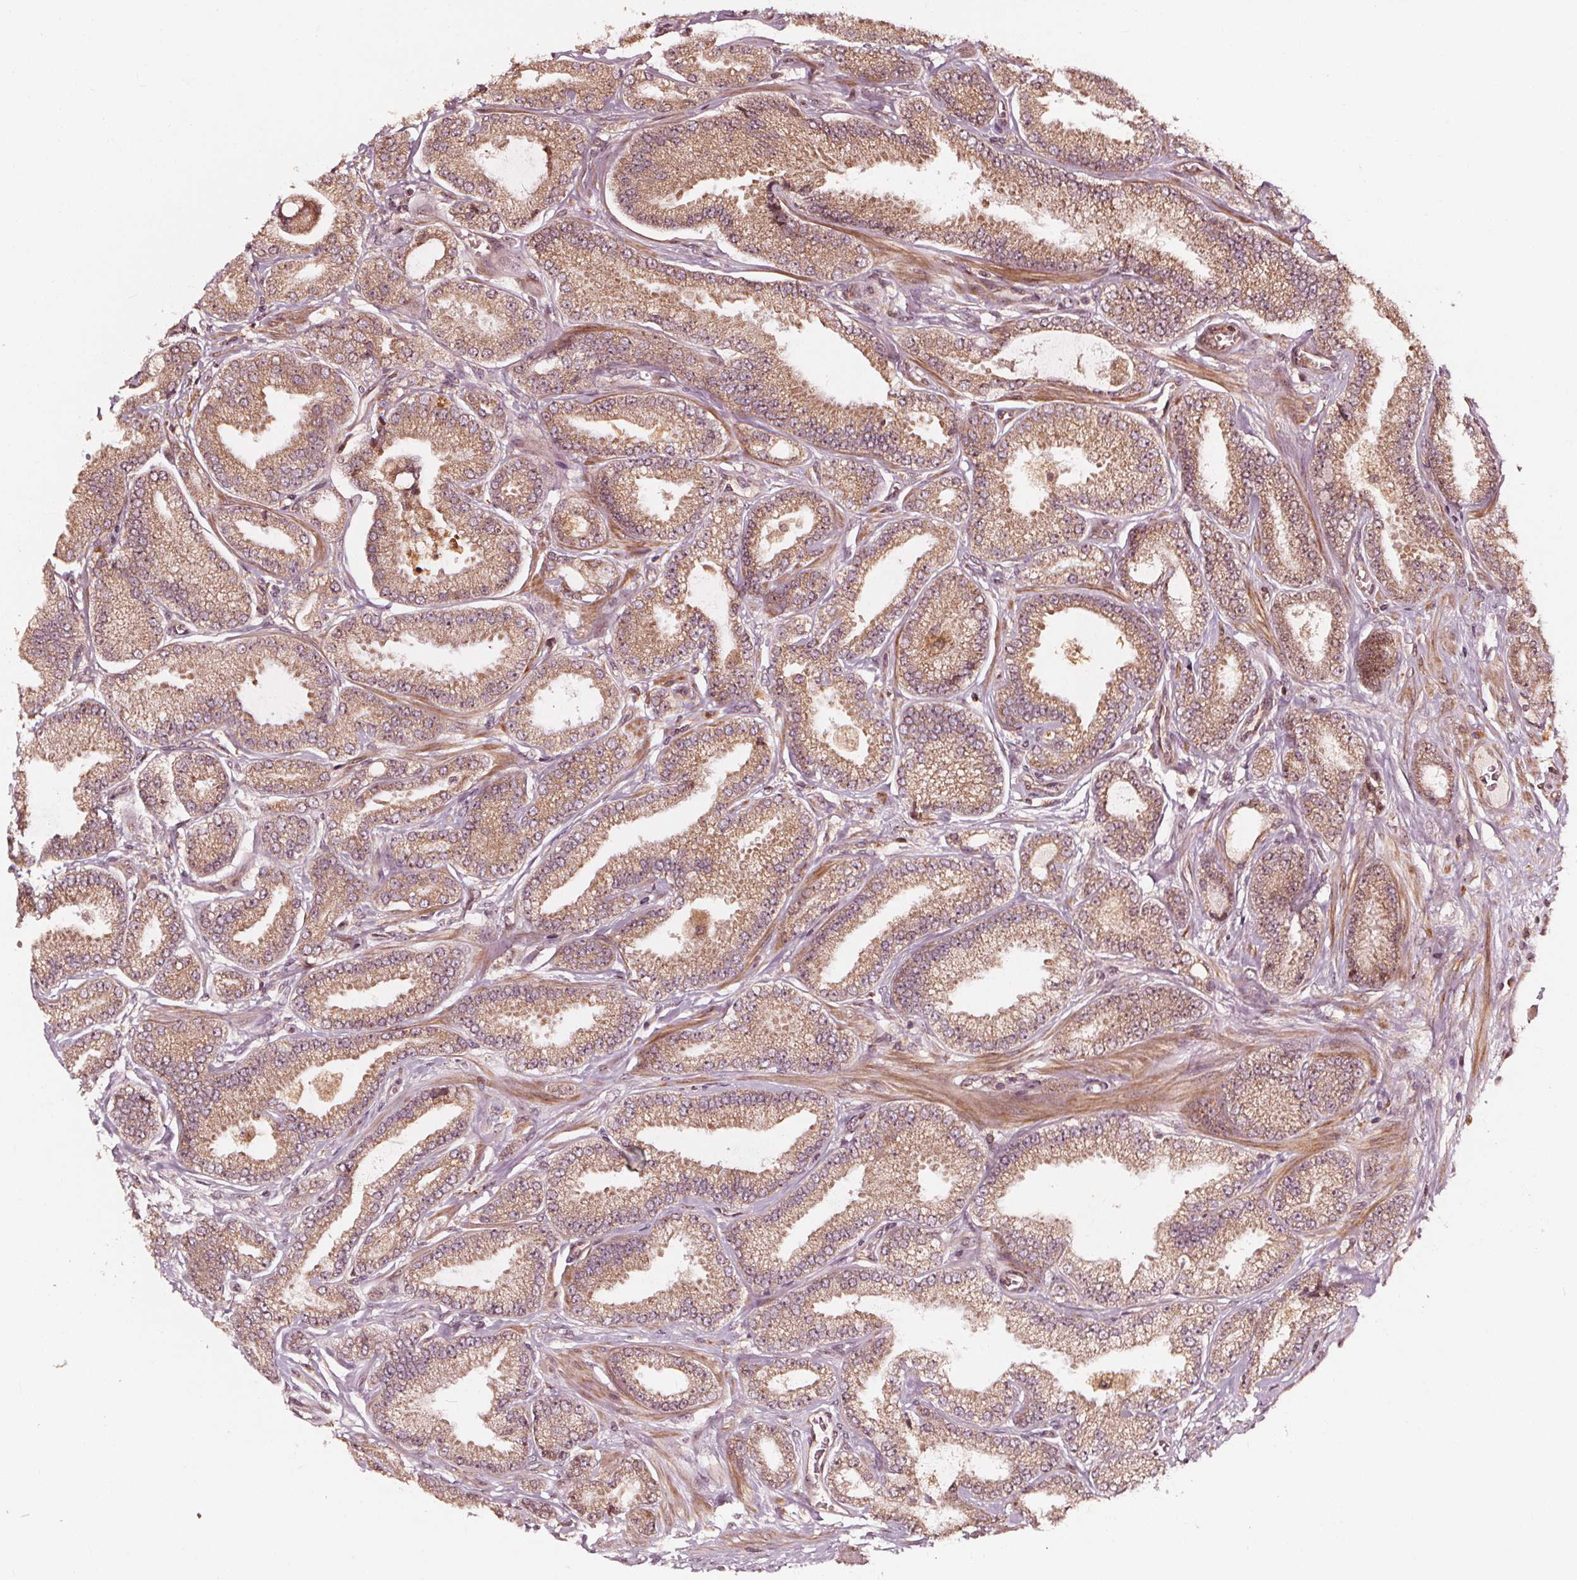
{"staining": {"intensity": "moderate", "quantity": ">75%", "location": "cytoplasmic/membranous"}, "tissue": "prostate cancer", "cell_type": "Tumor cells", "image_type": "cancer", "snomed": [{"axis": "morphology", "description": "Adenocarcinoma, Low grade"}, {"axis": "topography", "description": "Prostate"}], "caption": "A high-resolution micrograph shows immunohistochemistry (IHC) staining of prostate cancer, which demonstrates moderate cytoplasmic/membranous staining in approximately >75% of tumor cells.", "gene": "NPC1", "patient": {"sex": "male", "age": 55}}